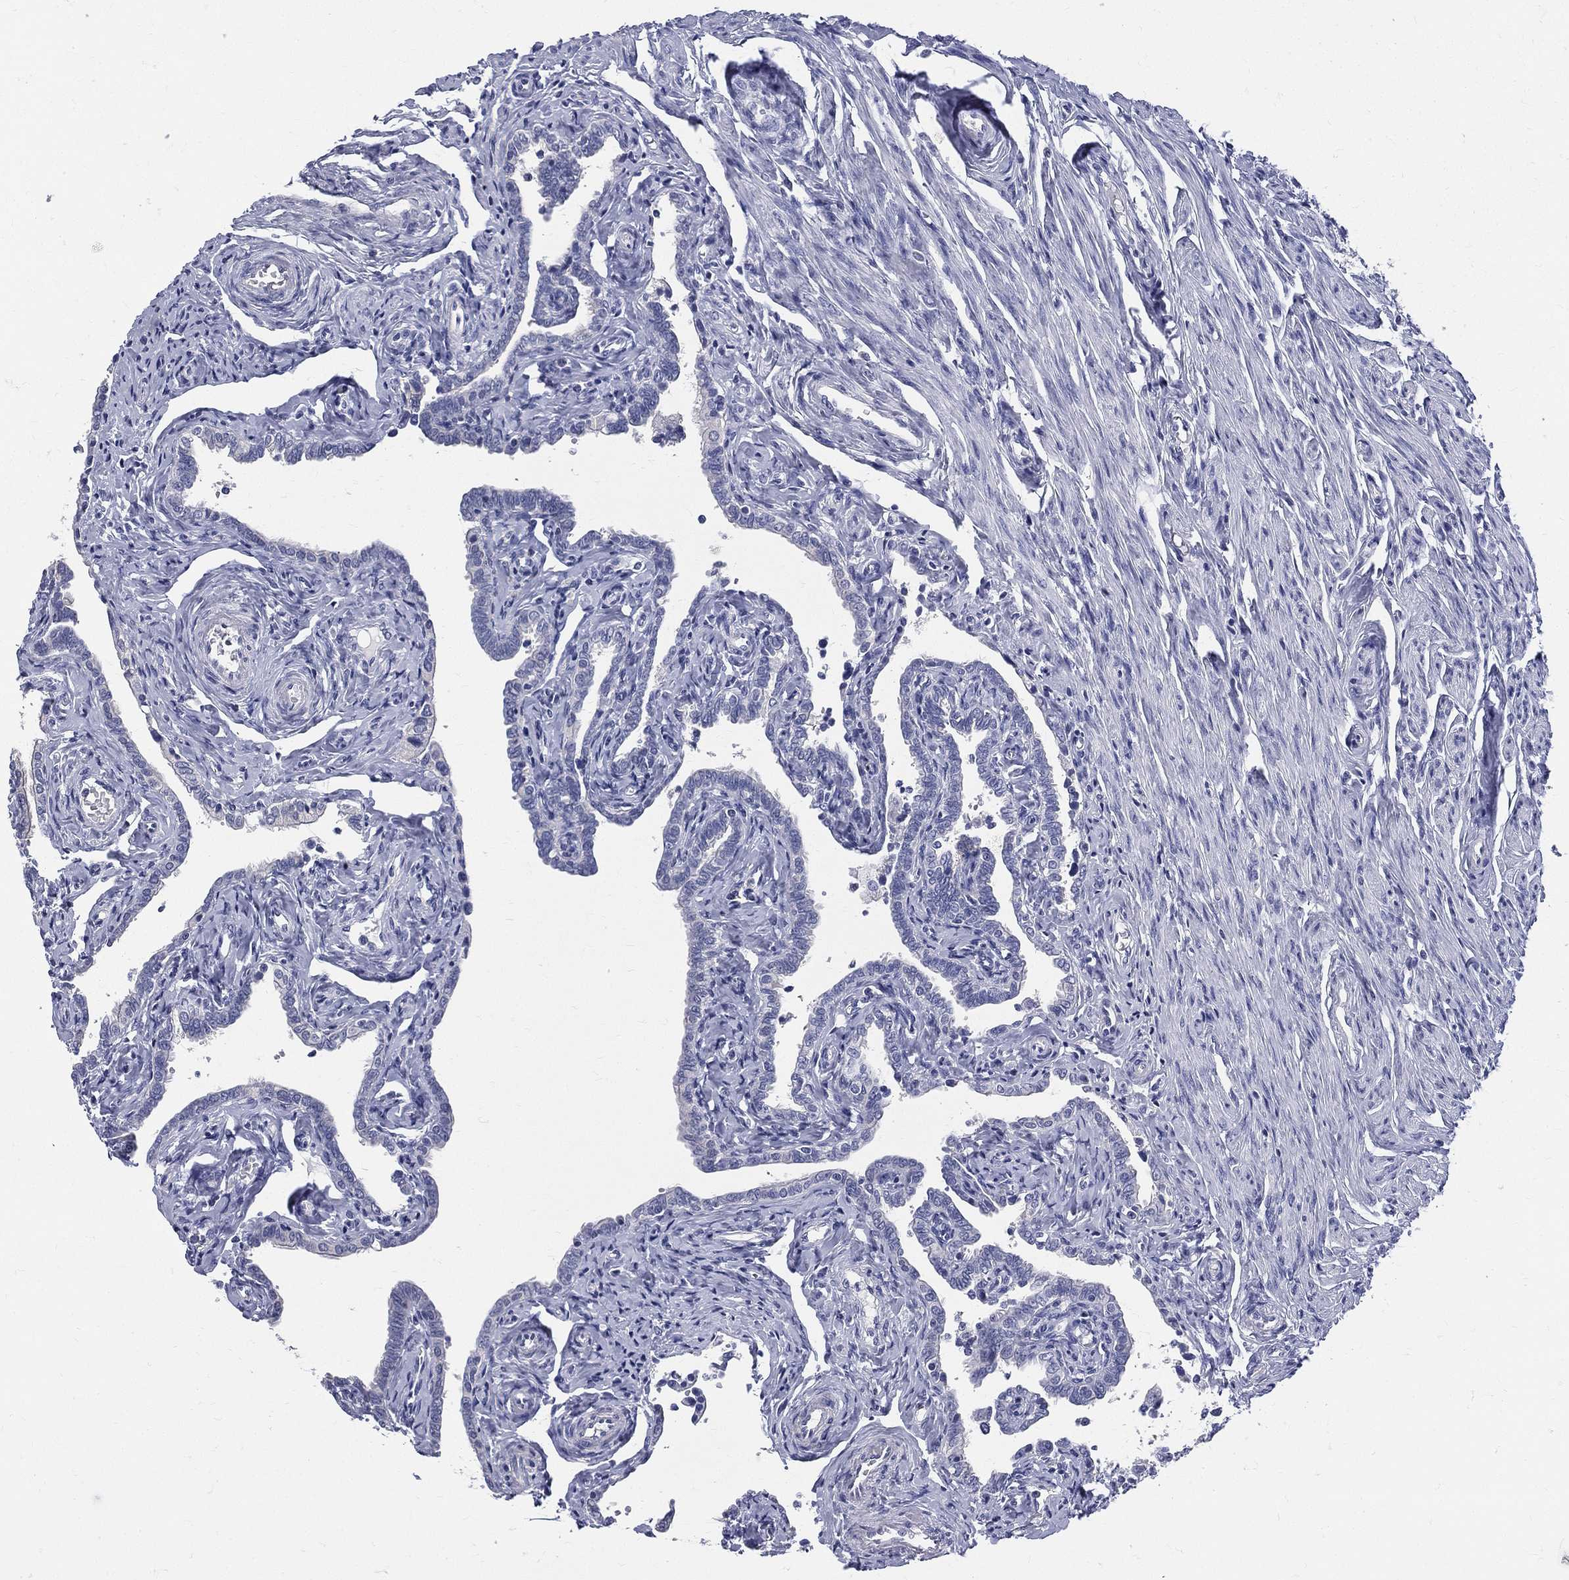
{"staining": {"intensity": "negative", "quantity": "none", "location": "none"}, "tissue": "fallopian tube", "cell_type": "Glandular cells", "image_type": "normal", "snomed": [{"axis": "morphology", "description": "Normal tissue, NOS"}, {"axis": "topography", "description": "Fallopian tube"}, {"axis": "topography", "description": "Ovary"}], "caption": "Fallopian tube was stained to show a protein in brown. There is no significant staining in glandular cells. (DAB IHC visualized using brightfield microscopy, high magnification).", "gene": "ETNPPL", "patient": {"sex": "female", "age": 54}}